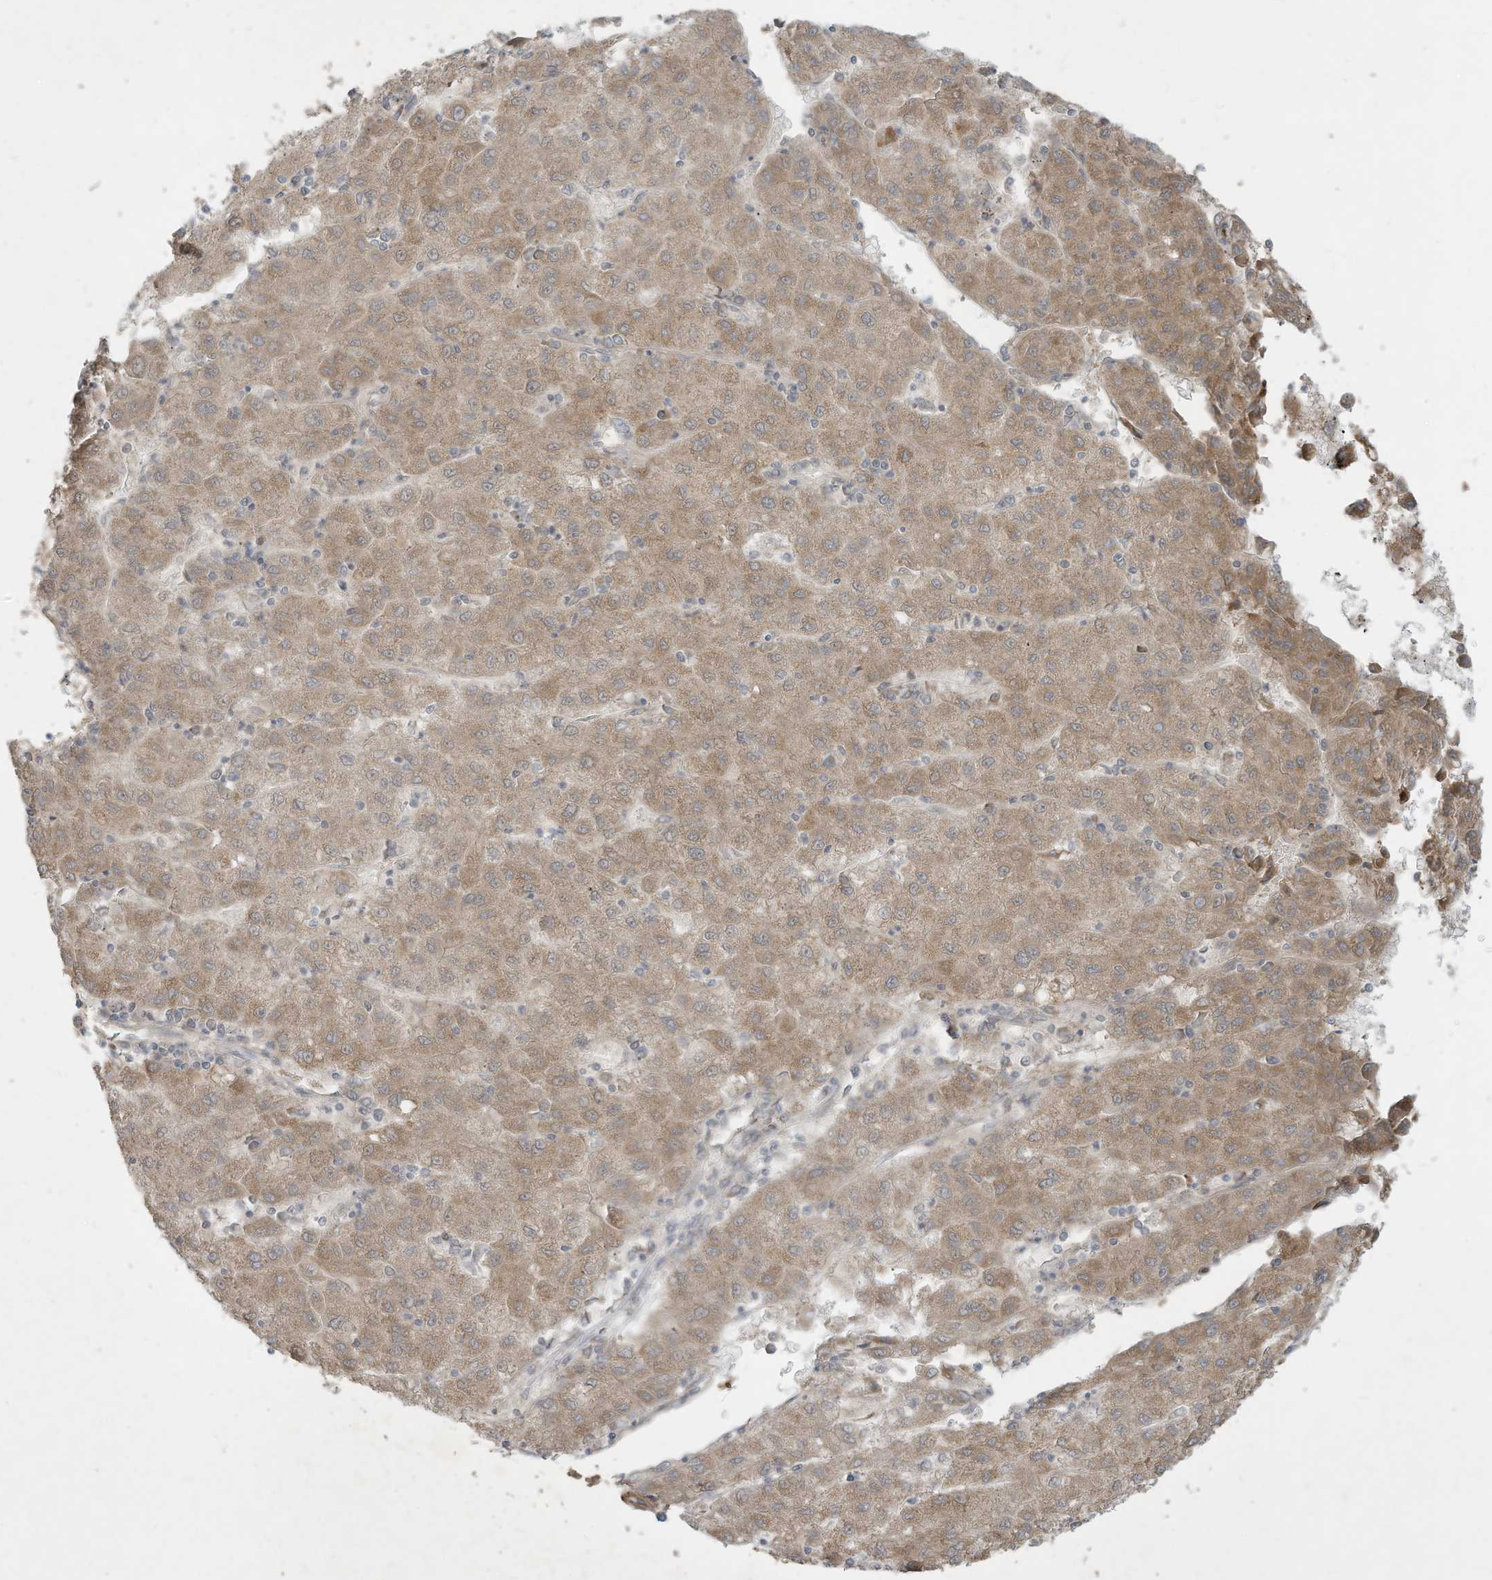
{"staining": {"intensity": "moderate", "quantity": ">75%", "location": "cytoplasmic/membranous"}, "tissue": "liver cancer", "cell_type": "Tumor cells", "image_type": "cancer", "snomed": [{"axis": "morphology", "description": "Carcinoma, Hepatocellular, NOS"}, {"axis": "topography", "description": "Liver"}], "caption": "IHC image of neoplastic tissue: liver cancer stained using immunohistochemistry shows medium levels of moderate protein expression localized specifically in the cytoplasmic/membranous of tumor cells, appearing as a cytoplasmic/membranous brown color.", "gene": "MAGIX", "patient": {"sex": "male", "age": 72}}